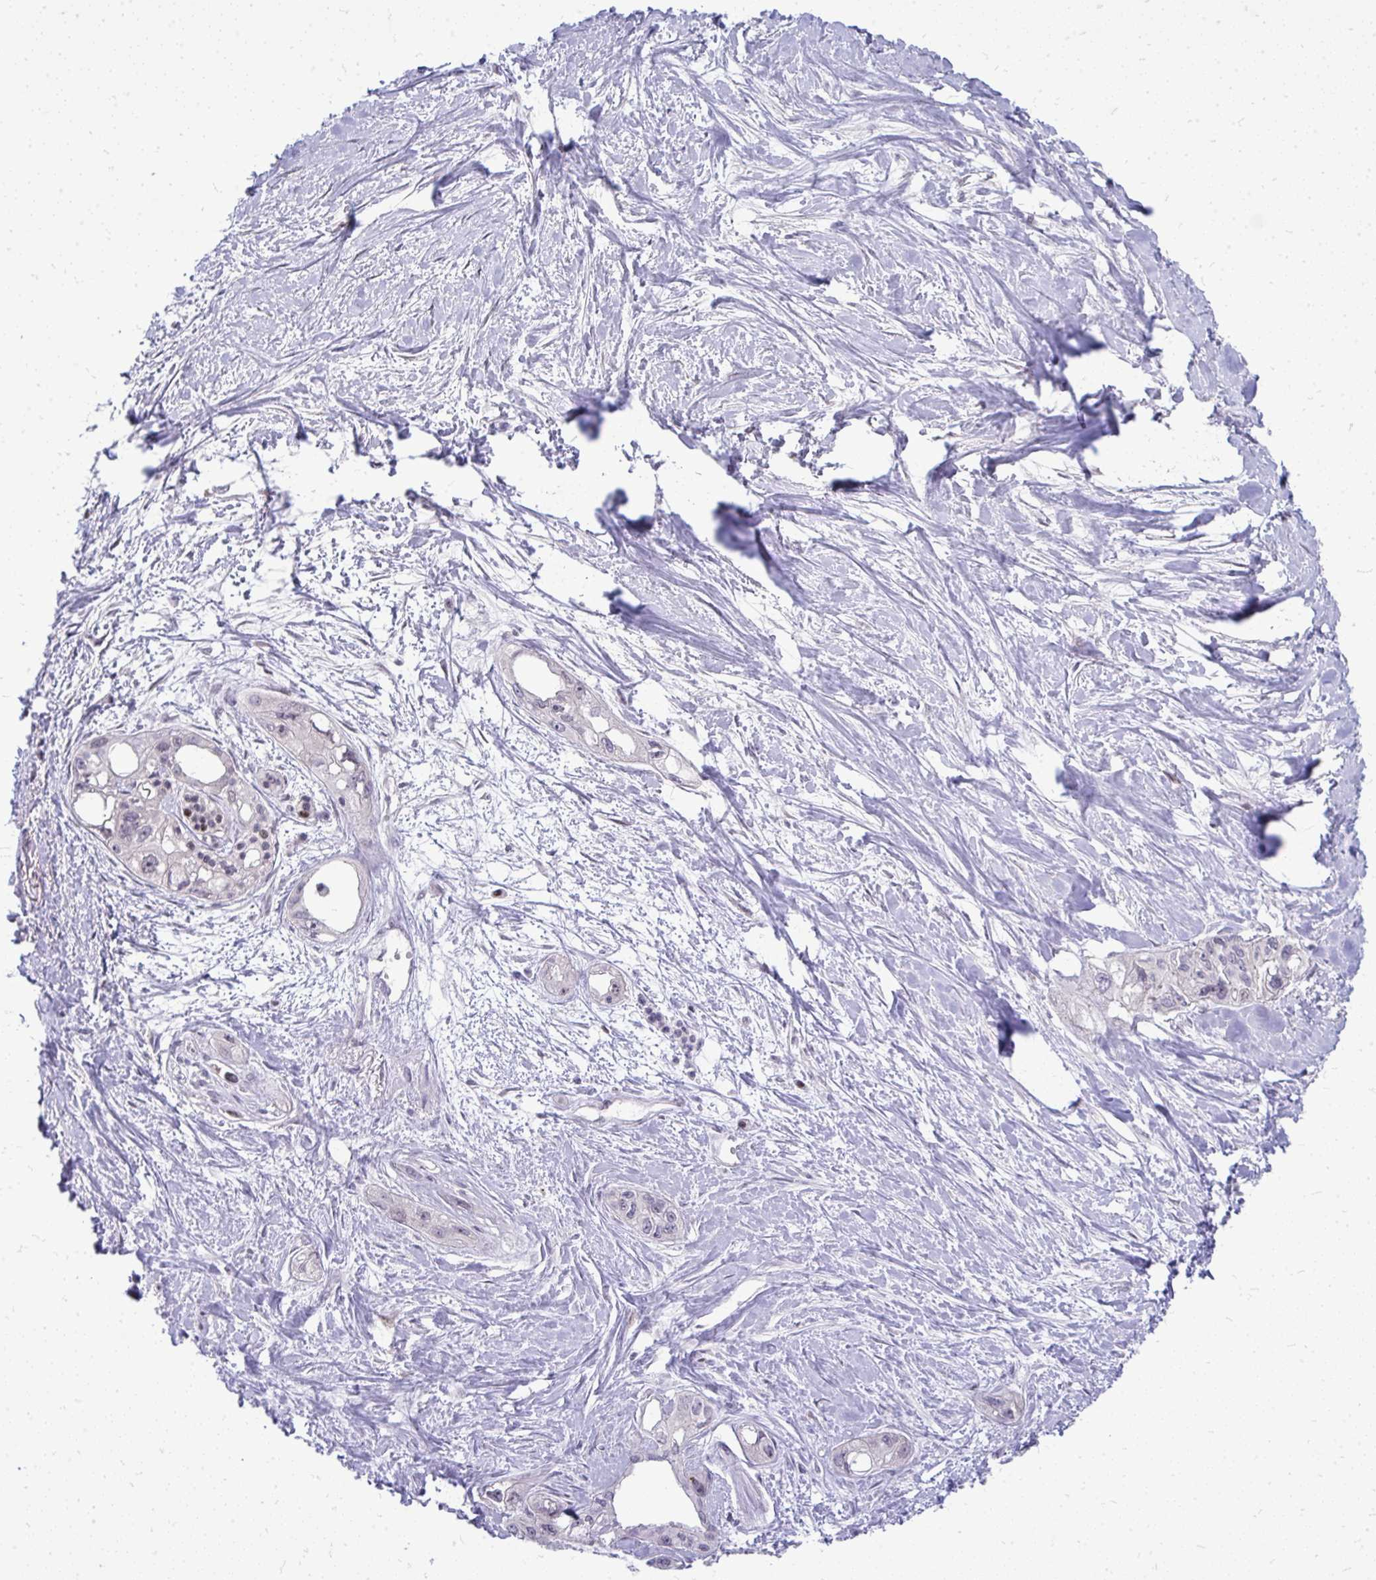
{"staining": {"intensity": "negative", "quantity": "none", "location": "none"}, "tissue": "pancreatic cancer", "cell_type": "Tumor cells", "image_type": "cancer", "snomed": [{"axis": "morphology", "description": "Adenocarcinoma, NOS"}, {"axis": "topography", "description": "Pancreas"}], "caption": "Immunohistochemistry photomicrograph of neoplastic tissue: human adenocarcinoma (pancreatic) stained with DAB (3,3'-diaminobenzidine) exhibits no significant protein staining in tumor cells.", "gene": "OR8D1", "patient": {"sex": "female", "age": 50}}